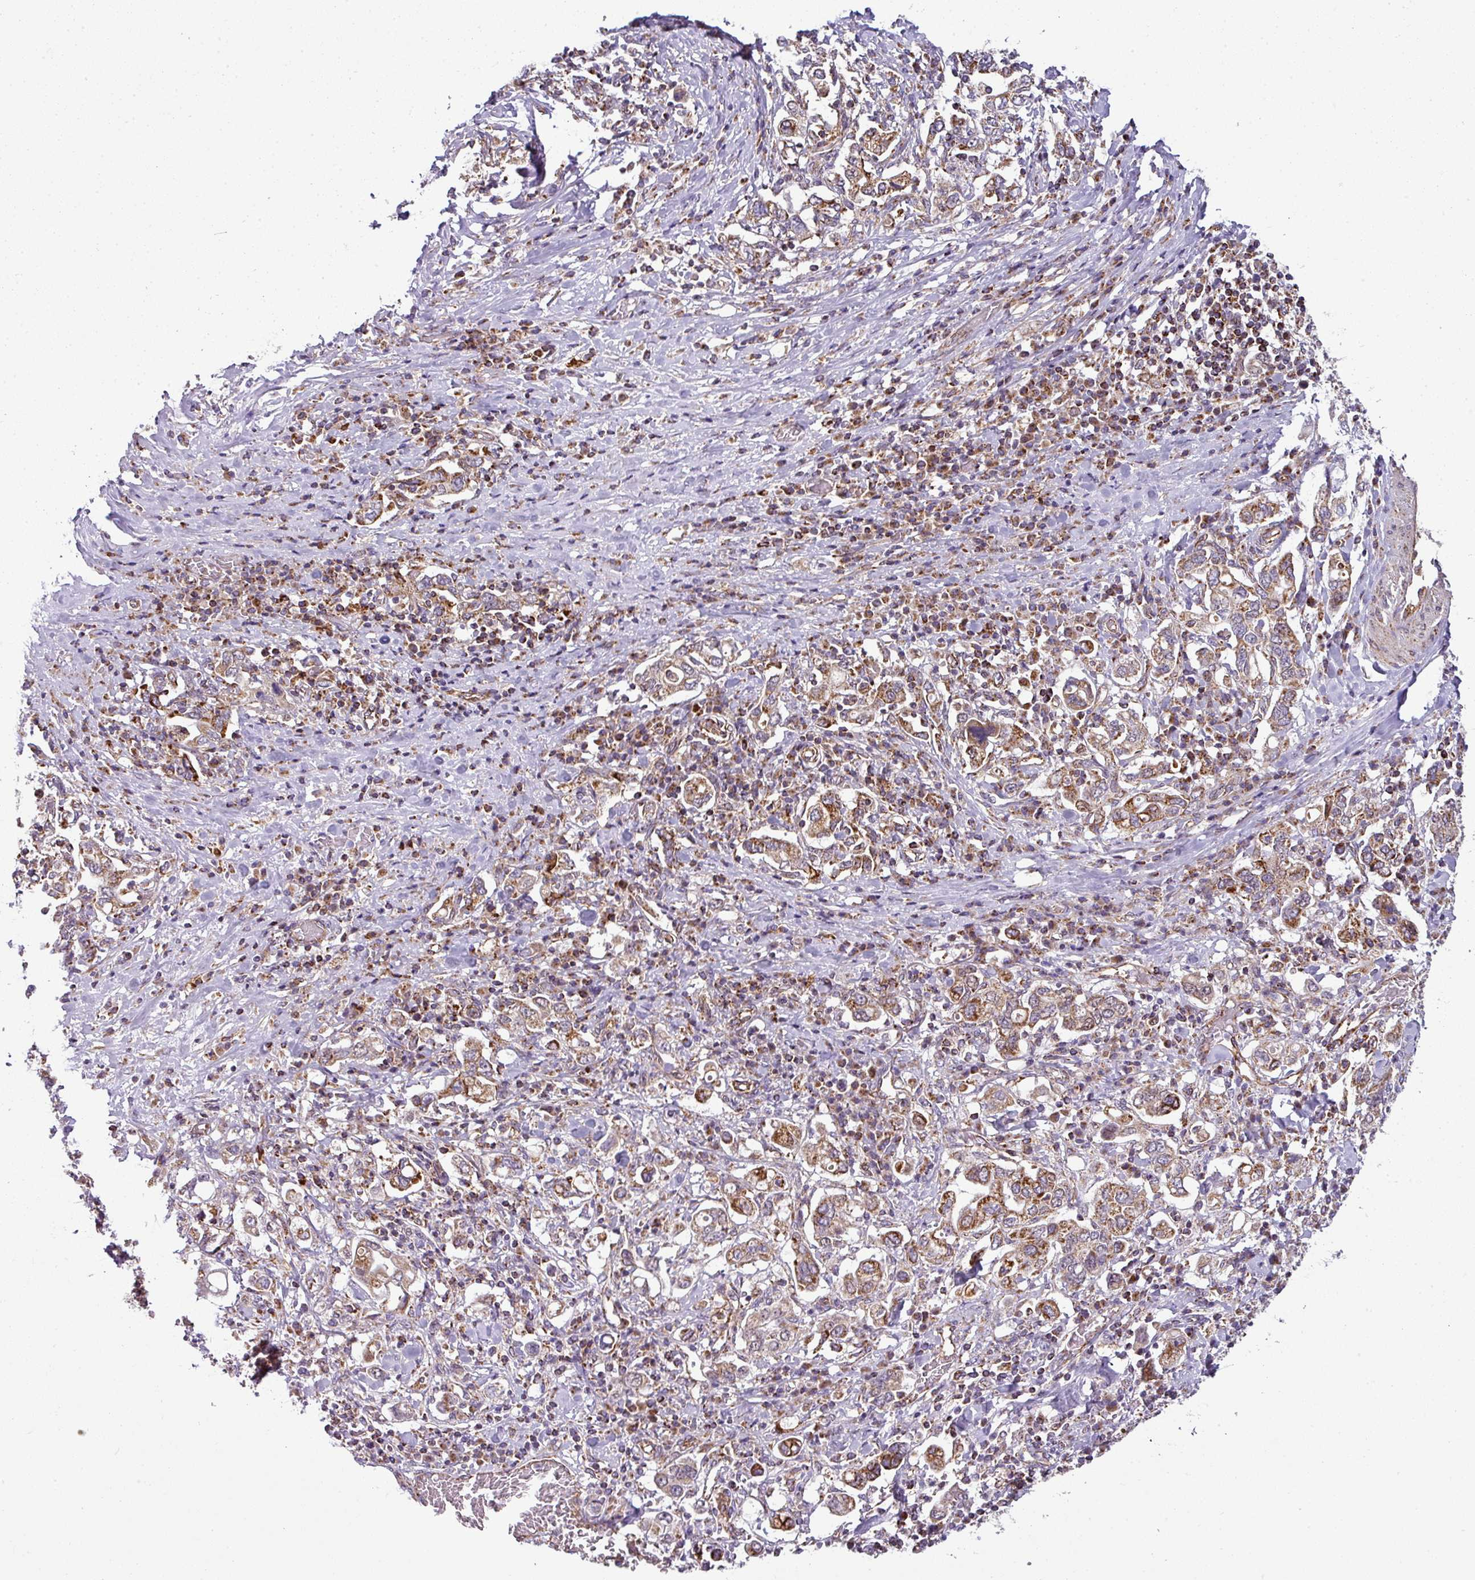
{"staining": {"intensity": "moderate", "quantity": ">75%", "location": "cytoplasmic/membranous"}, "tissue": "stomach cancer", "cell_type": "Tumor cells", "image_type": "cancer", "snomed": [{"axis": "morphology", "description": "Adenocarcinoma, NOS"}, {"axis": "topography", "description": "Stomach, upper"}, {"axis": "topography", "description": "Stomach"}], "caption": "DAB immunohistochemical staining of adenocarcinoma (stomach) displays moderate cytoplasmic/membranous protein expression in about >75% of tumor cells.", "gene": "PRELID3B", "patient": {"sex": "male", "age": 62}}